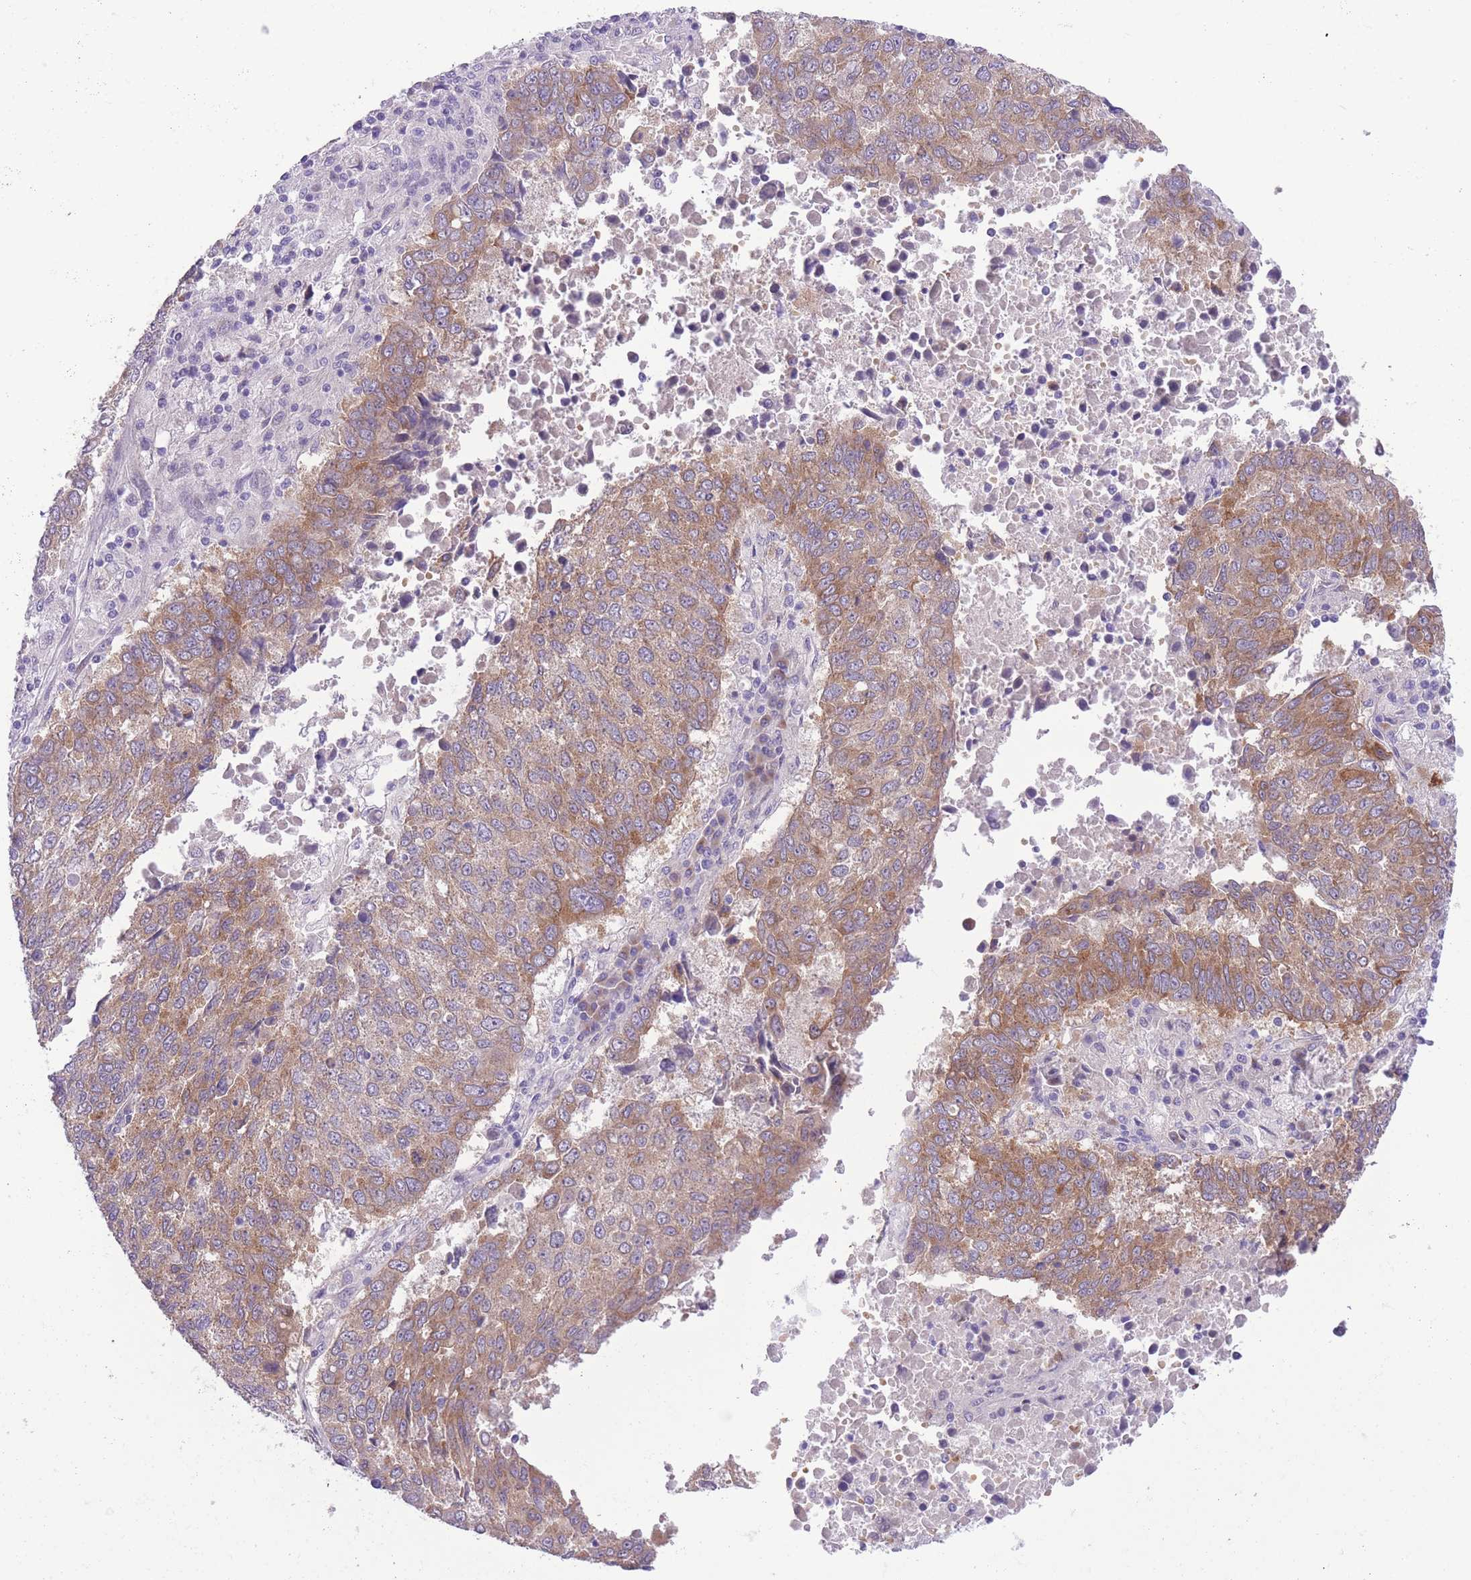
{"staining": {"intensity": "moderate", "quantity": ">75%", "location": "cytoplasmic/membranous"}, "tissue": "lung cancer", "cell_type": "Tumor cells", "image_type": "cancer", "snomed": [{"axis": "morphology", "description": "Squamous cell carcinoma, NOS"}, {"axis": "topography", "description": "Lung"}], "caption": "Immunohistochemistry of human squamous cell carcinoma (lung) shows medium levels of moderate cytoplasmic/membranous positivity in approximately >75% of tumor cells.", "gene": "WWOX", "patient": {"sex": "male", "age": 73}}